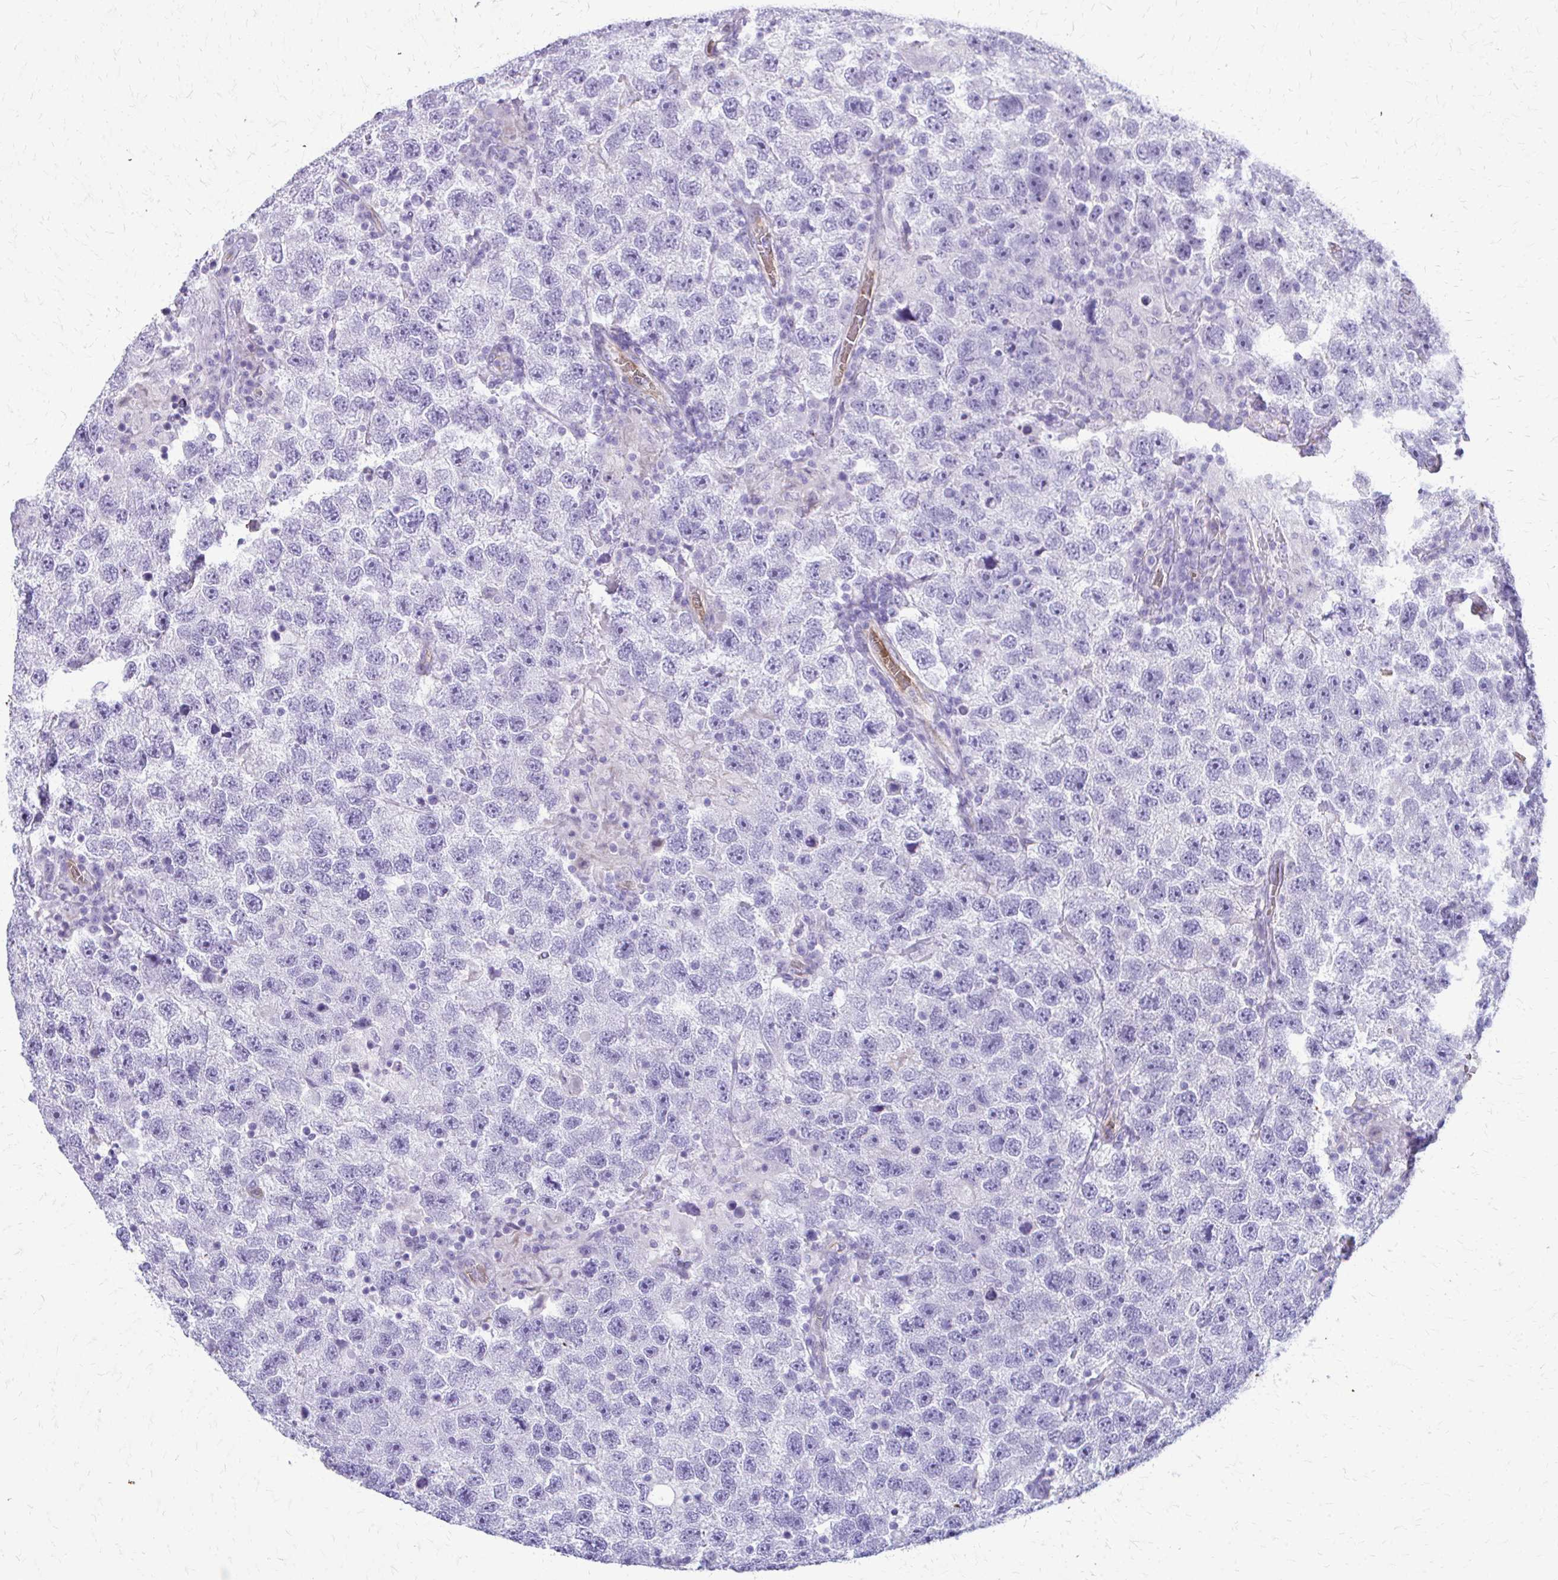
{"staining": {"intensity": "negative", "quantity": "none", "location": "none"}, "tissue": "testis cancer", "cell_type": "Tumor cells", "image_type": "cancer", "snomed": [{"axis": "morphology", "description": "Seminoma, NOS"}, {"axis": "topography", "description": "Testis"}], "caption": "The image exhibits no staining of tumor cells in testis cancer.", "gene": "TPSG1", "patient": {"sex": "male", "age": 26}}